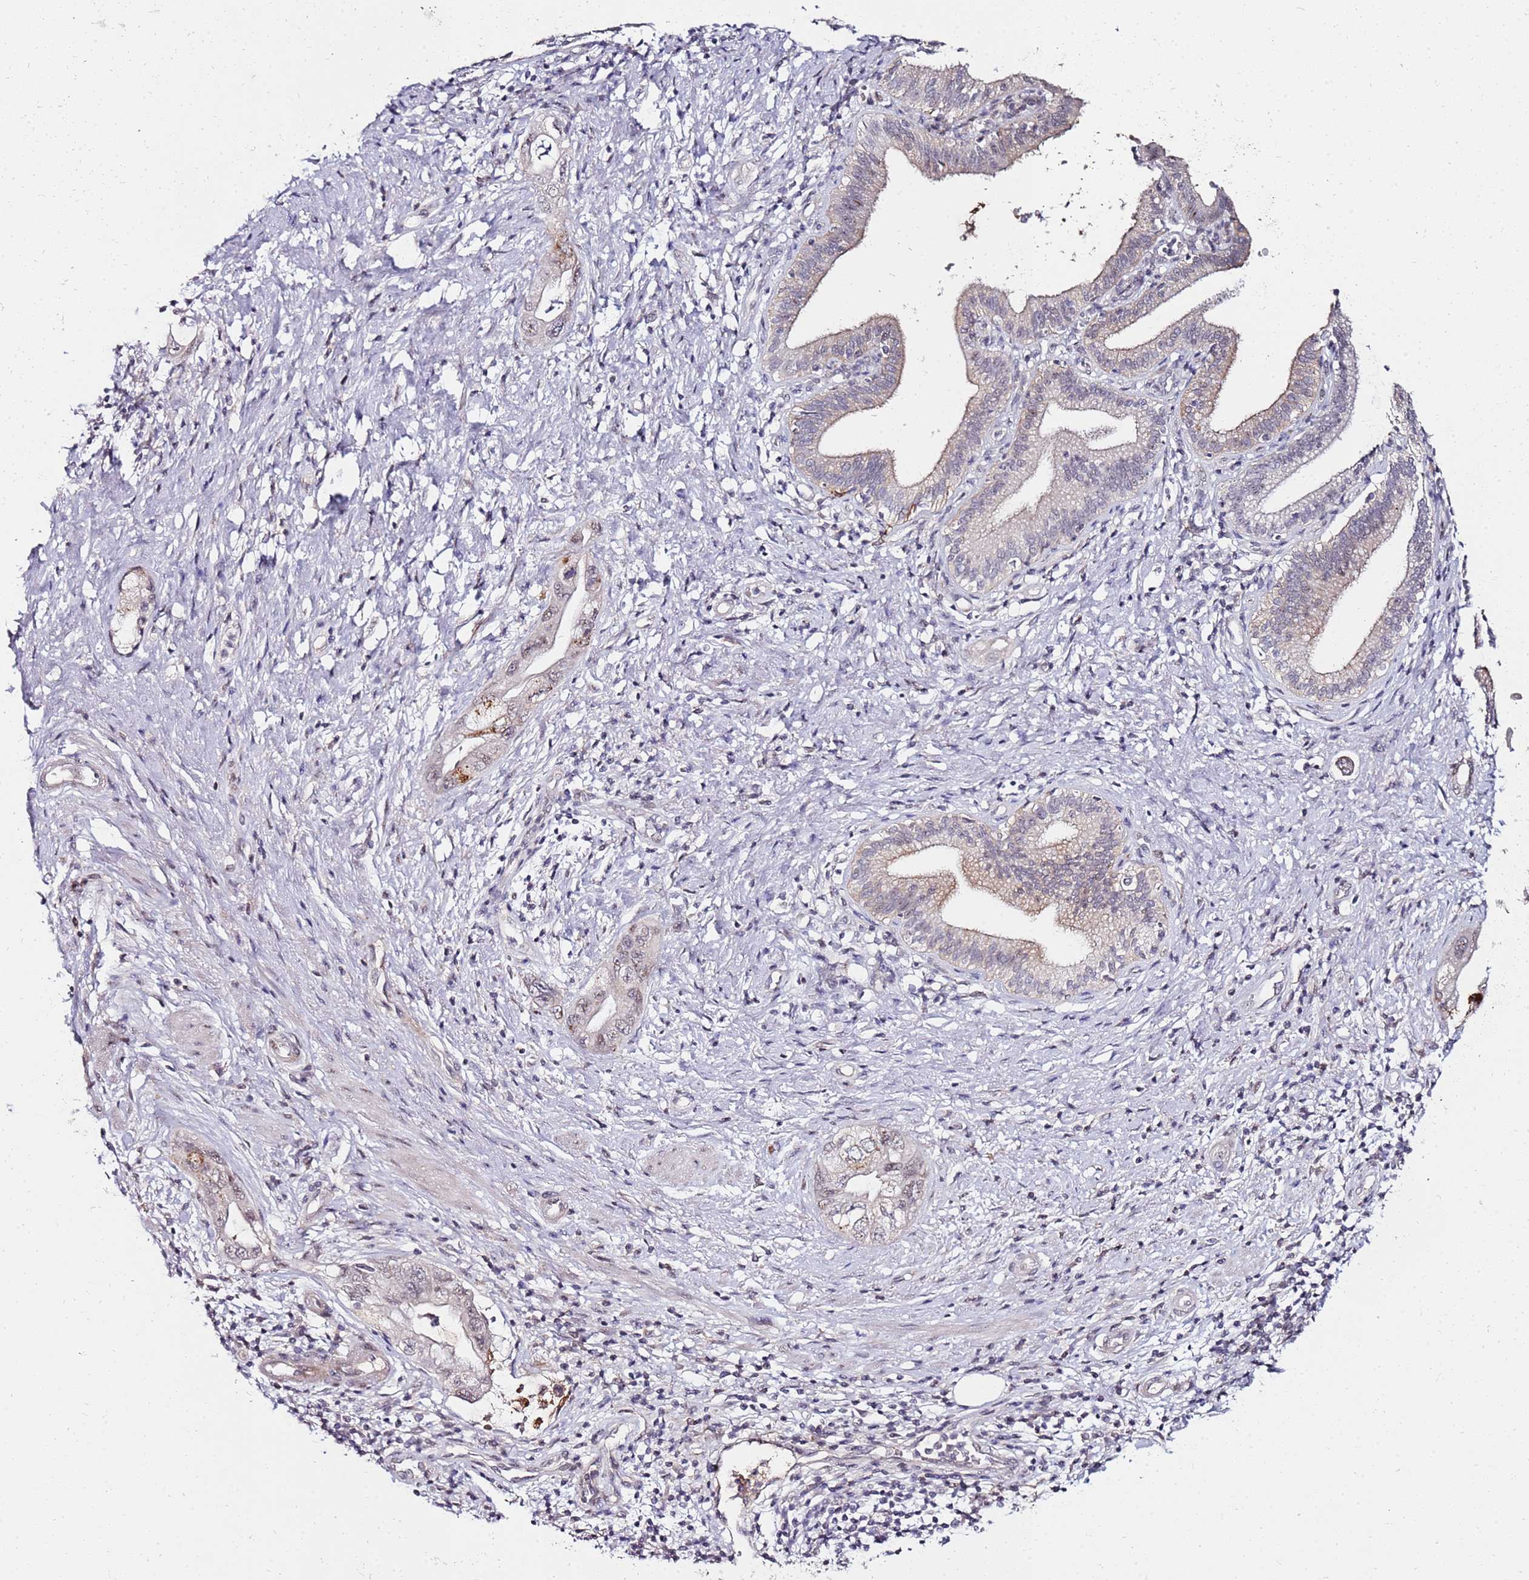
{"staining": {"intensity": "weak", "quantity": "25%-75%", "location": "nuclear"}, "tissue": "pancreatic cancer", "cell_type": "Tumor cells", "image_type": "cancer", "snomed": [{"axis": "morphology", "description": "Adenocarcinoma, NOS"}, {"axis": "topography", "description": "Pancreas"}], "caption": "A histopathology image of pancreatic cancer stained for a protein displays weak nuclear brown staining in tumor cells. (DAB (3,3'-diaminobenzidine) IHC with brightfield microscopy, high magnification).", "gene": "DUSP28", "patient": {"sex": "female", "age": 73}}